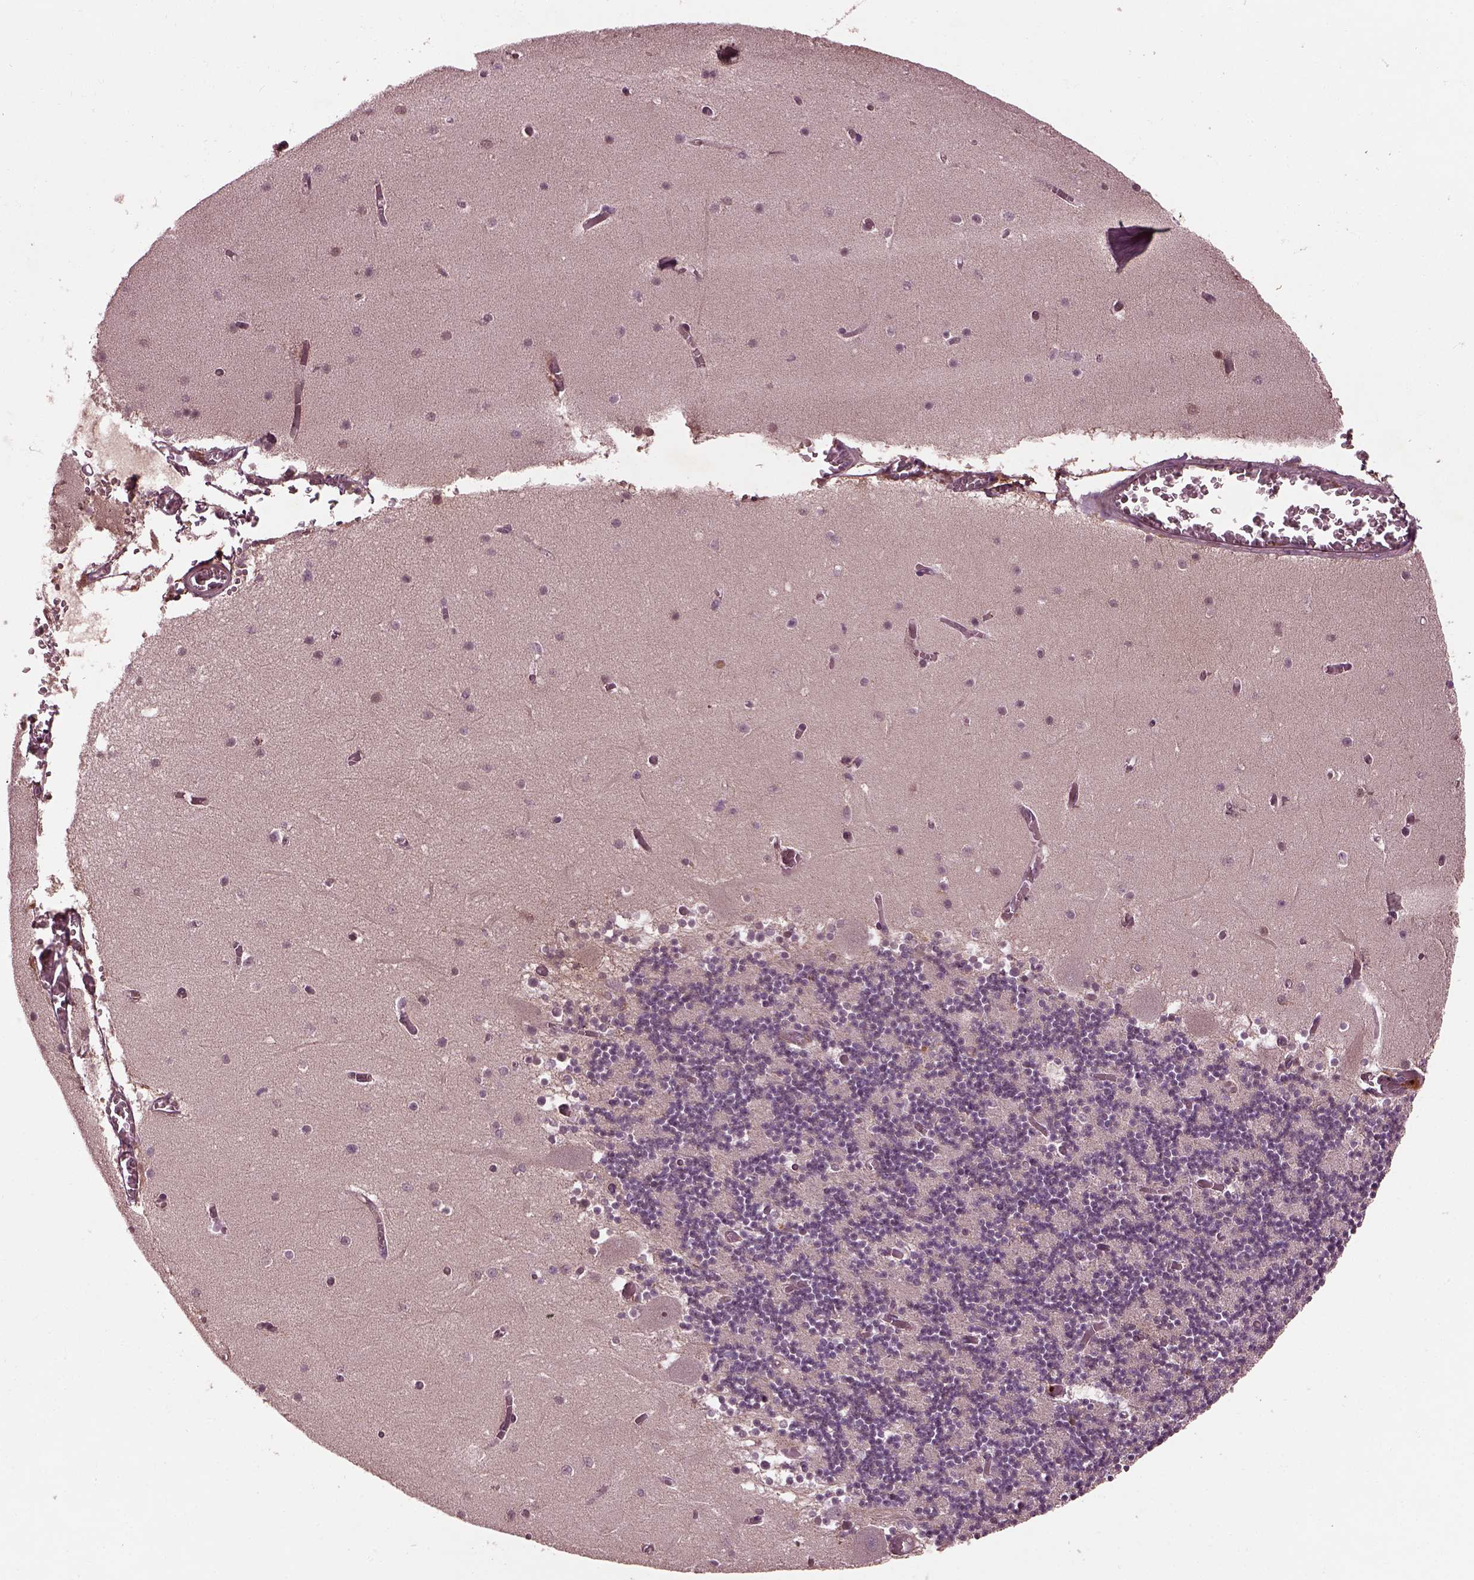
{"staining": {"intensity": "negative", "quantity": "none", "location": "none"}, "tissue": "cerebellum", "cell_type": "Cells in granular layer", "image_type": "normal", "snomed": [{"axis": "morphology", "description": "Normal tissue, NOS"}, {"axis": "topography", "description": "Cerebellum"}], "caption": "Immunohistochemical staining of normal cerebellum reveals no significant expression in cells in granular layer. (DAB IHC visualized using brightfield microscopy, high magnification).", "gene": "EFEMP1", "patient": {"sex": "female", "age": 28}}